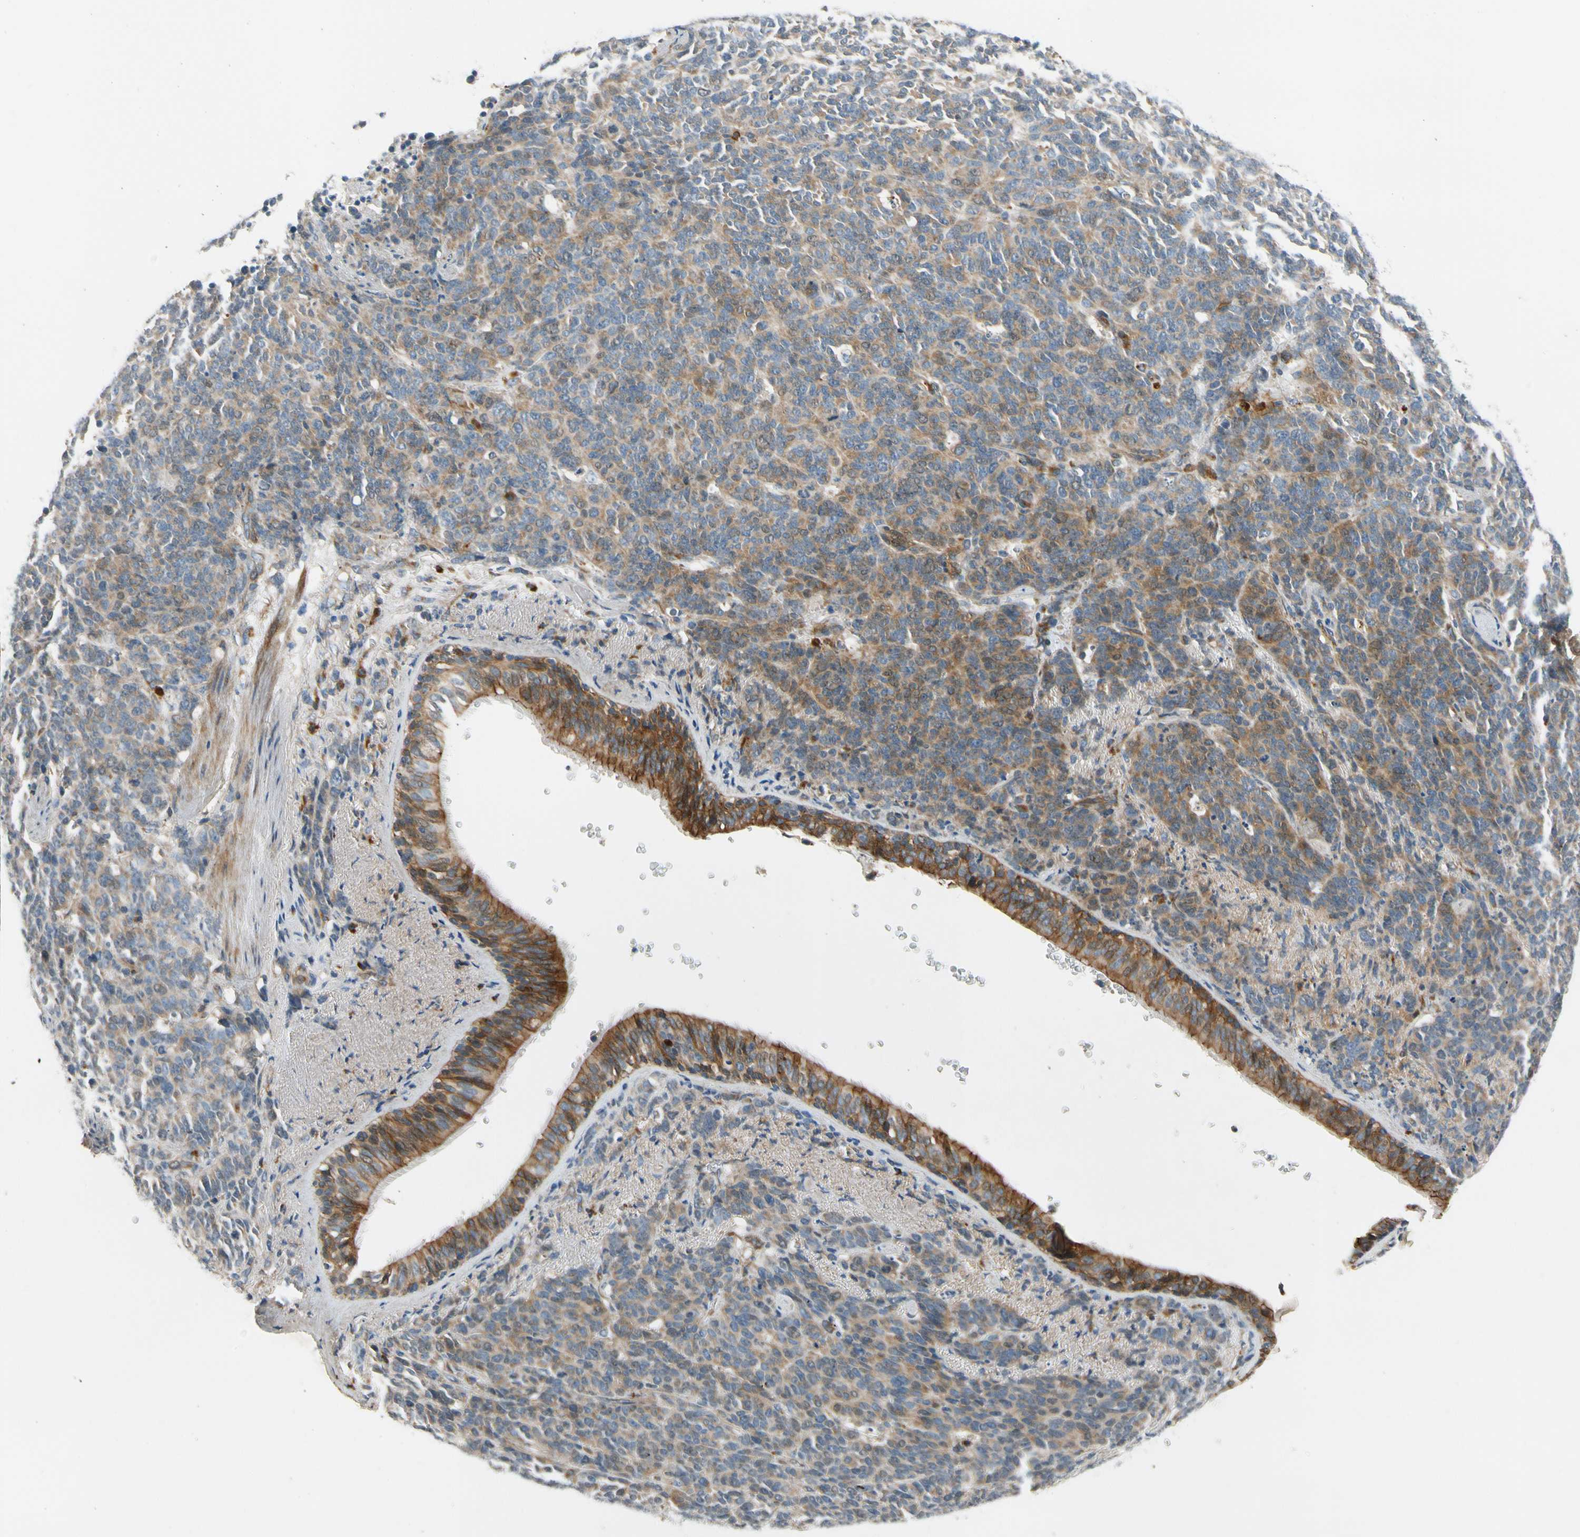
{"staining": {"intensity": "moderate", "quantity": ">75%", "location": "cytoplasmic/membranous"}, "tissue": "lung cancer", "cell_type": "Tumor cells", "image_type": "cancer", "snomed": [{"axis": "morphology", "description": "Neoplasm, malignant, NOS"}, {"axis": "topography", "description": "Lung"}], "caption": "Immunohistochemistry photomicrograph of neoplastic tissue: human lung cancer (malignant neoplasm) stained using immunohistochemistry (IHC) shows medium levels of moderate protein expression localized specifically in the cytoplasmic/membranous of tumor cells, appearing as a cytoplasmic/membranous brown color.", "gene": "MST1R", "patient": {"sex": "female", "age": 58}}